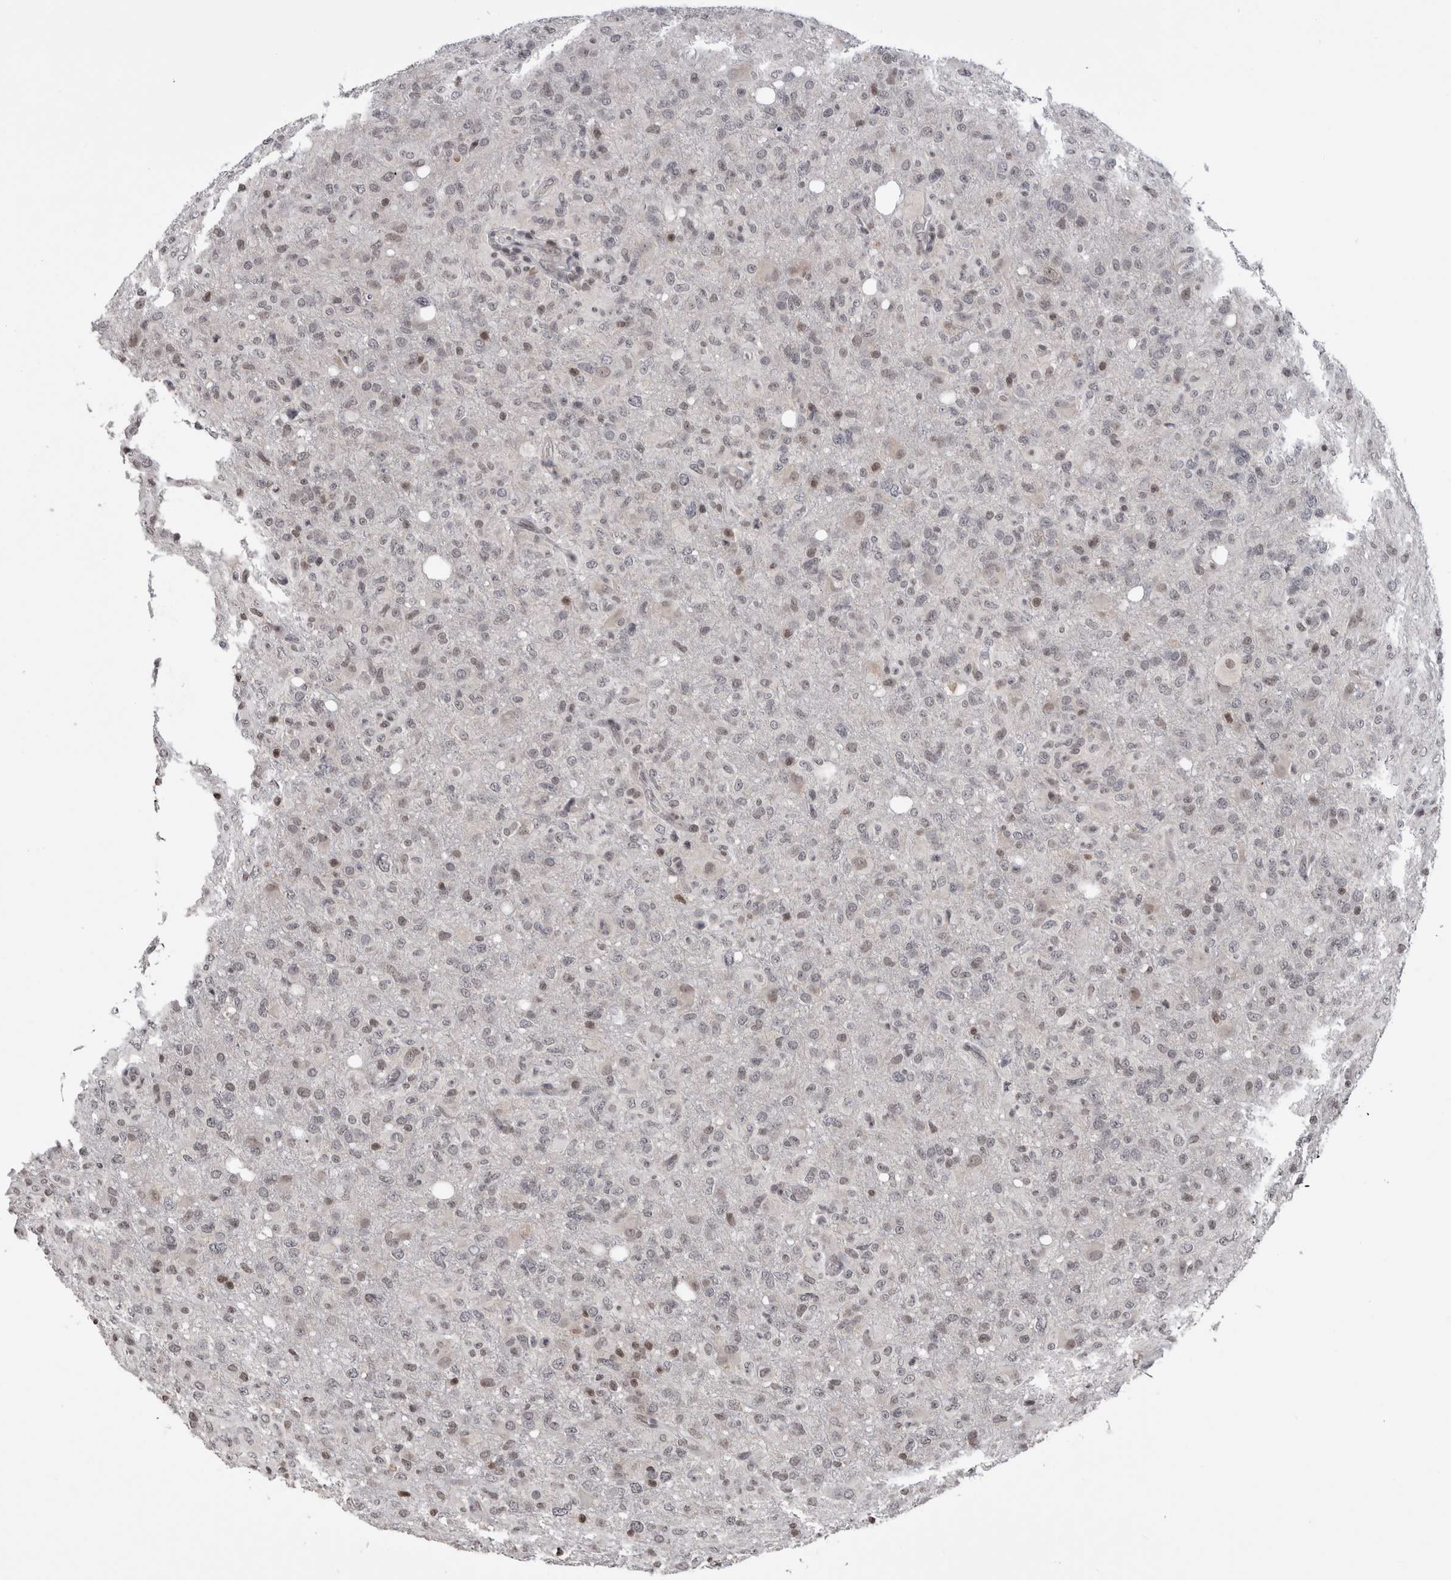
{"staining": {"intensity": "weak", "quantity": "<25%", "location": "nuclear"}, "tissue": "glioma", "cell_type": "Tumor cells", "image_type": "cancer", "snomed": [{"axis": "morphology", "description": "Glioma, malignant, High grade"}, {"axis": "topography", "description": "Brain"}], "caption": "There is no significant staining in tumor cells of glioma.", "gene": "ZBTB11", "patient": {"sex": "female", "age": 57}}